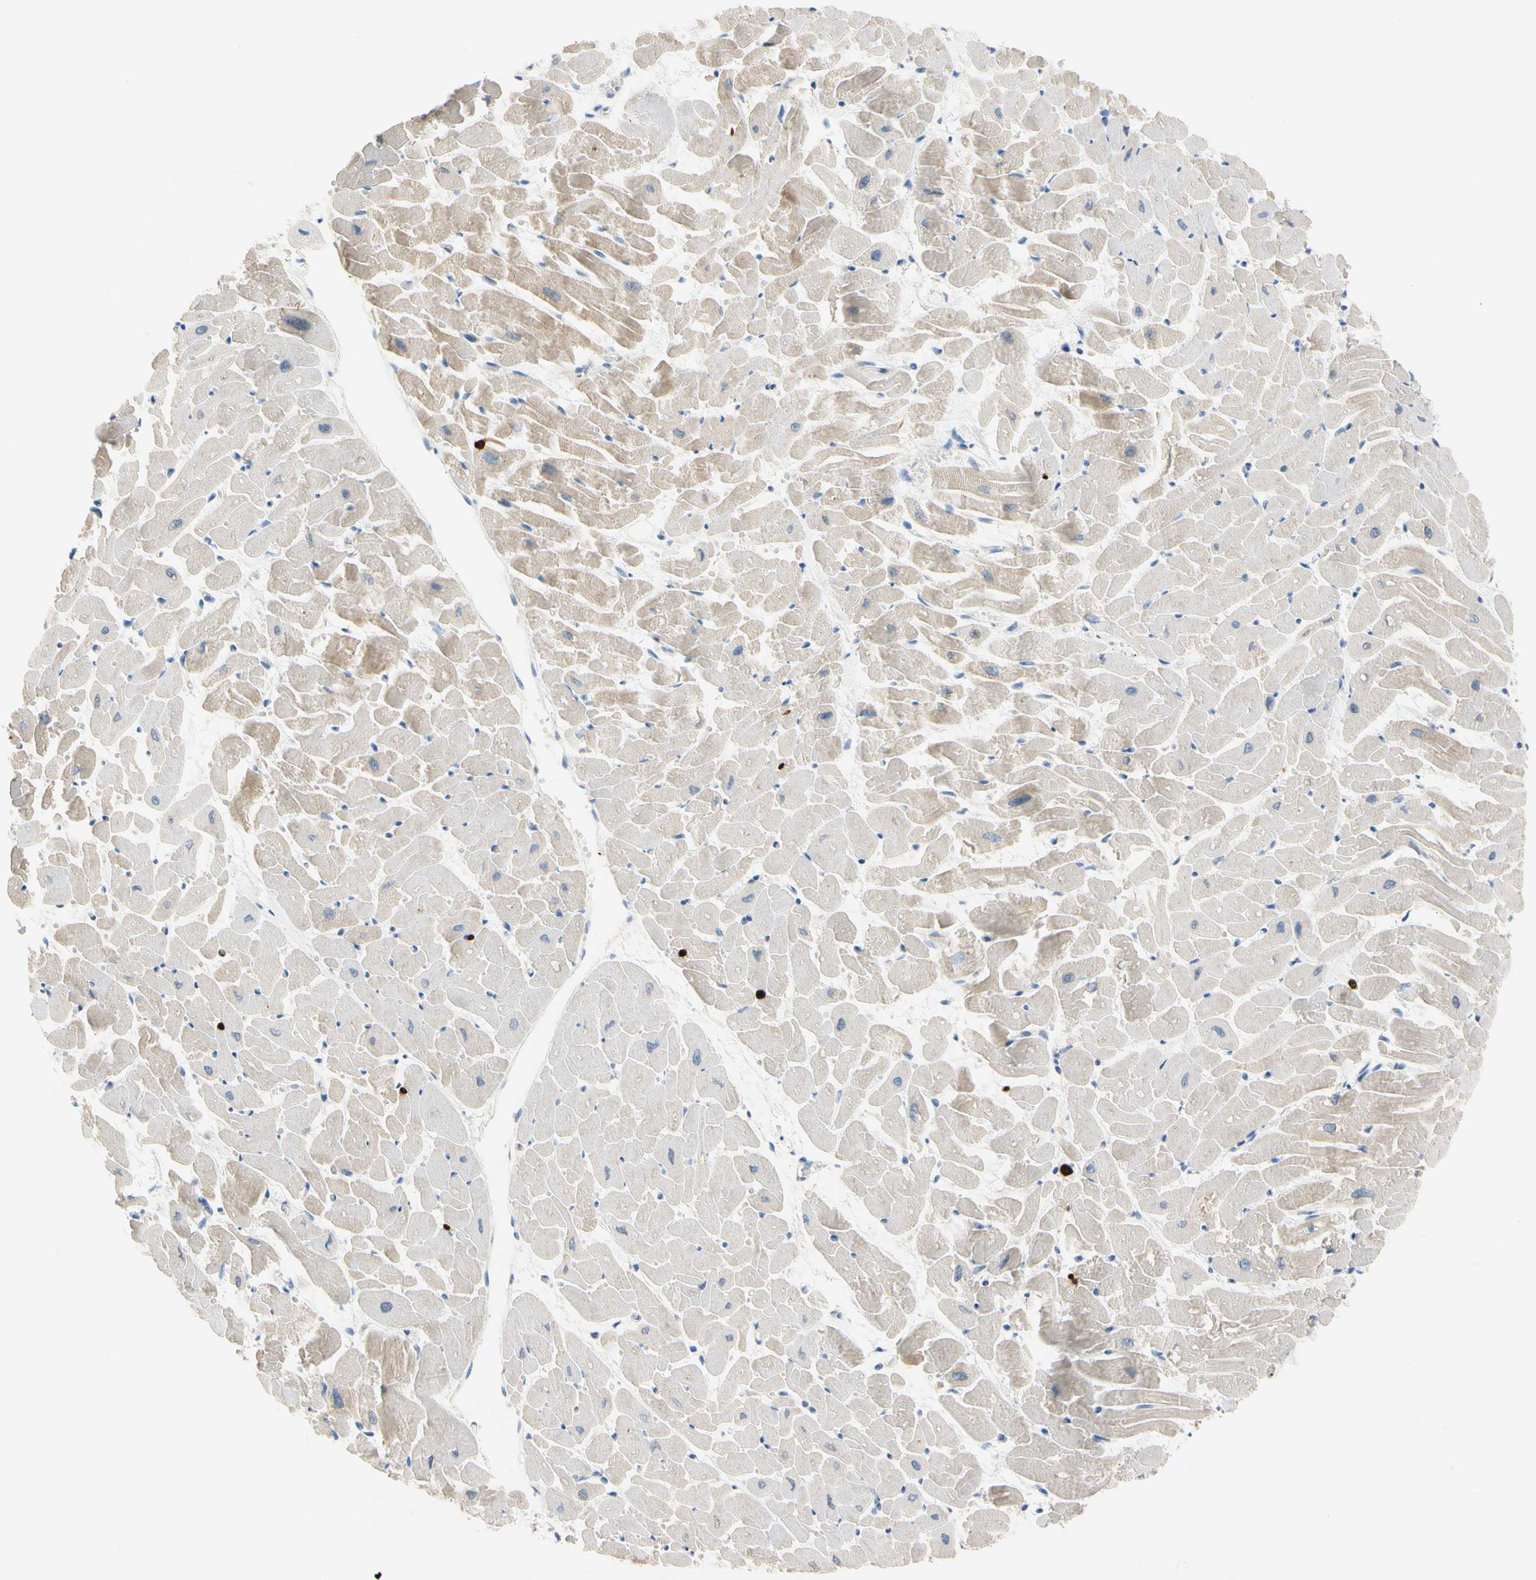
{"staining": {"intensity": "weak", "quantity": "25%-75%", "location": "cytoplasmic/membranous"}, "tissue": "heart muscle", "cell_type": "Cardiomyocytes", "image_type": "normal", "snomed": [{"axis": "morphology", "description": "Normal tissue, NOS"}, {"axis": "topography", "description": "Heart"}], "caption": "Heart muscle stained with immunohistochemistry displays weak cytoplasmic/membranous positivity in about 25%-75% of cardiomyocytes.", "gene": "TRAF5", "patient": {"sex": "female", "age": 19}}